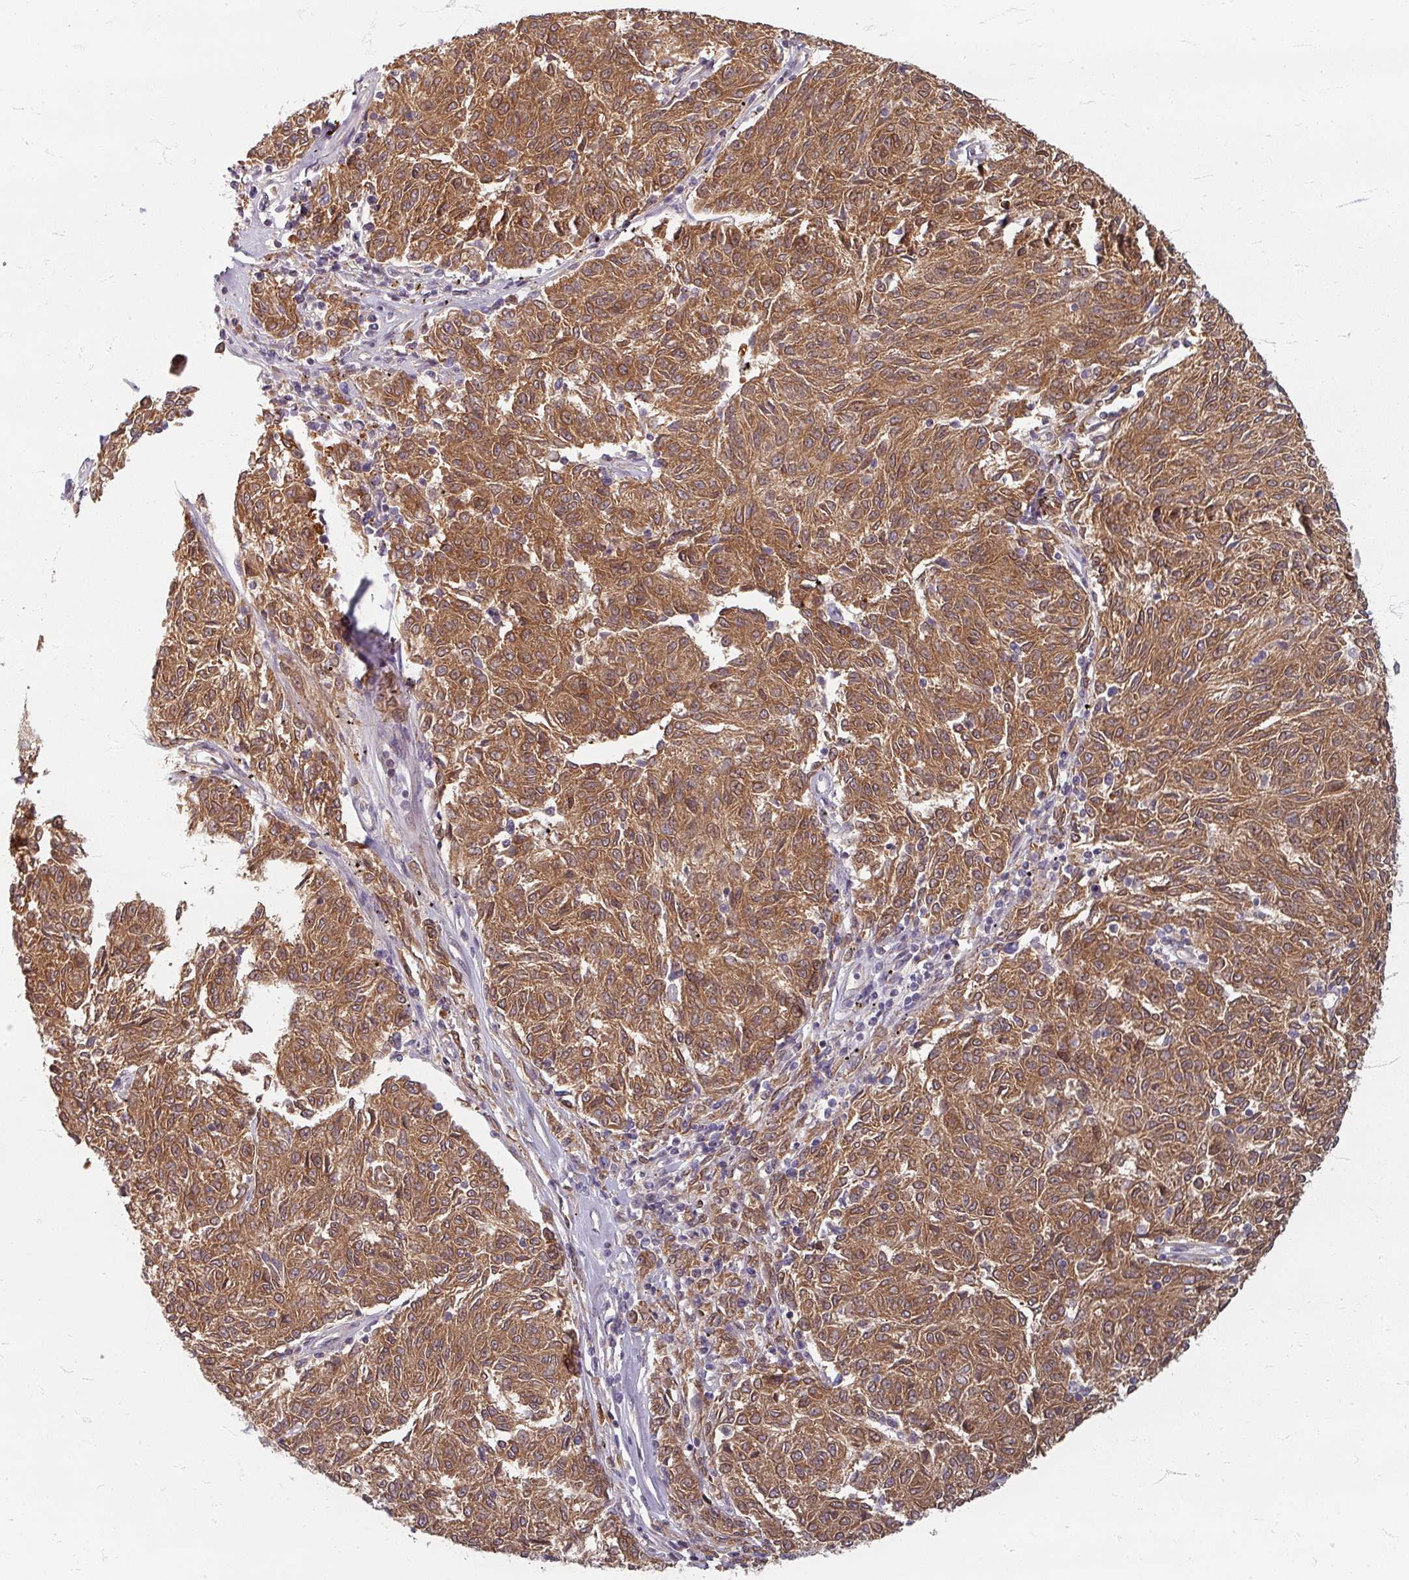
{"staining": {"intensity": "moderate", "quantity": ">75%", "location": "cytoplasmic/membranous"}, "tissue": "melanoma", "cell_type": "Tumor cells", "image_type": "cancer", "snomed": [{"axis": "morphology", "description": "Malignant melanoma, NOS"}, {"axis": "topography", "description": "Skin"}], "caption": "Protein staining displays moderate cytoplasmic/membranous positivity in about >75% of tumor cells in melanoma.", "gene": "STAM", "patient": {"sex": "female", "age": 72}}